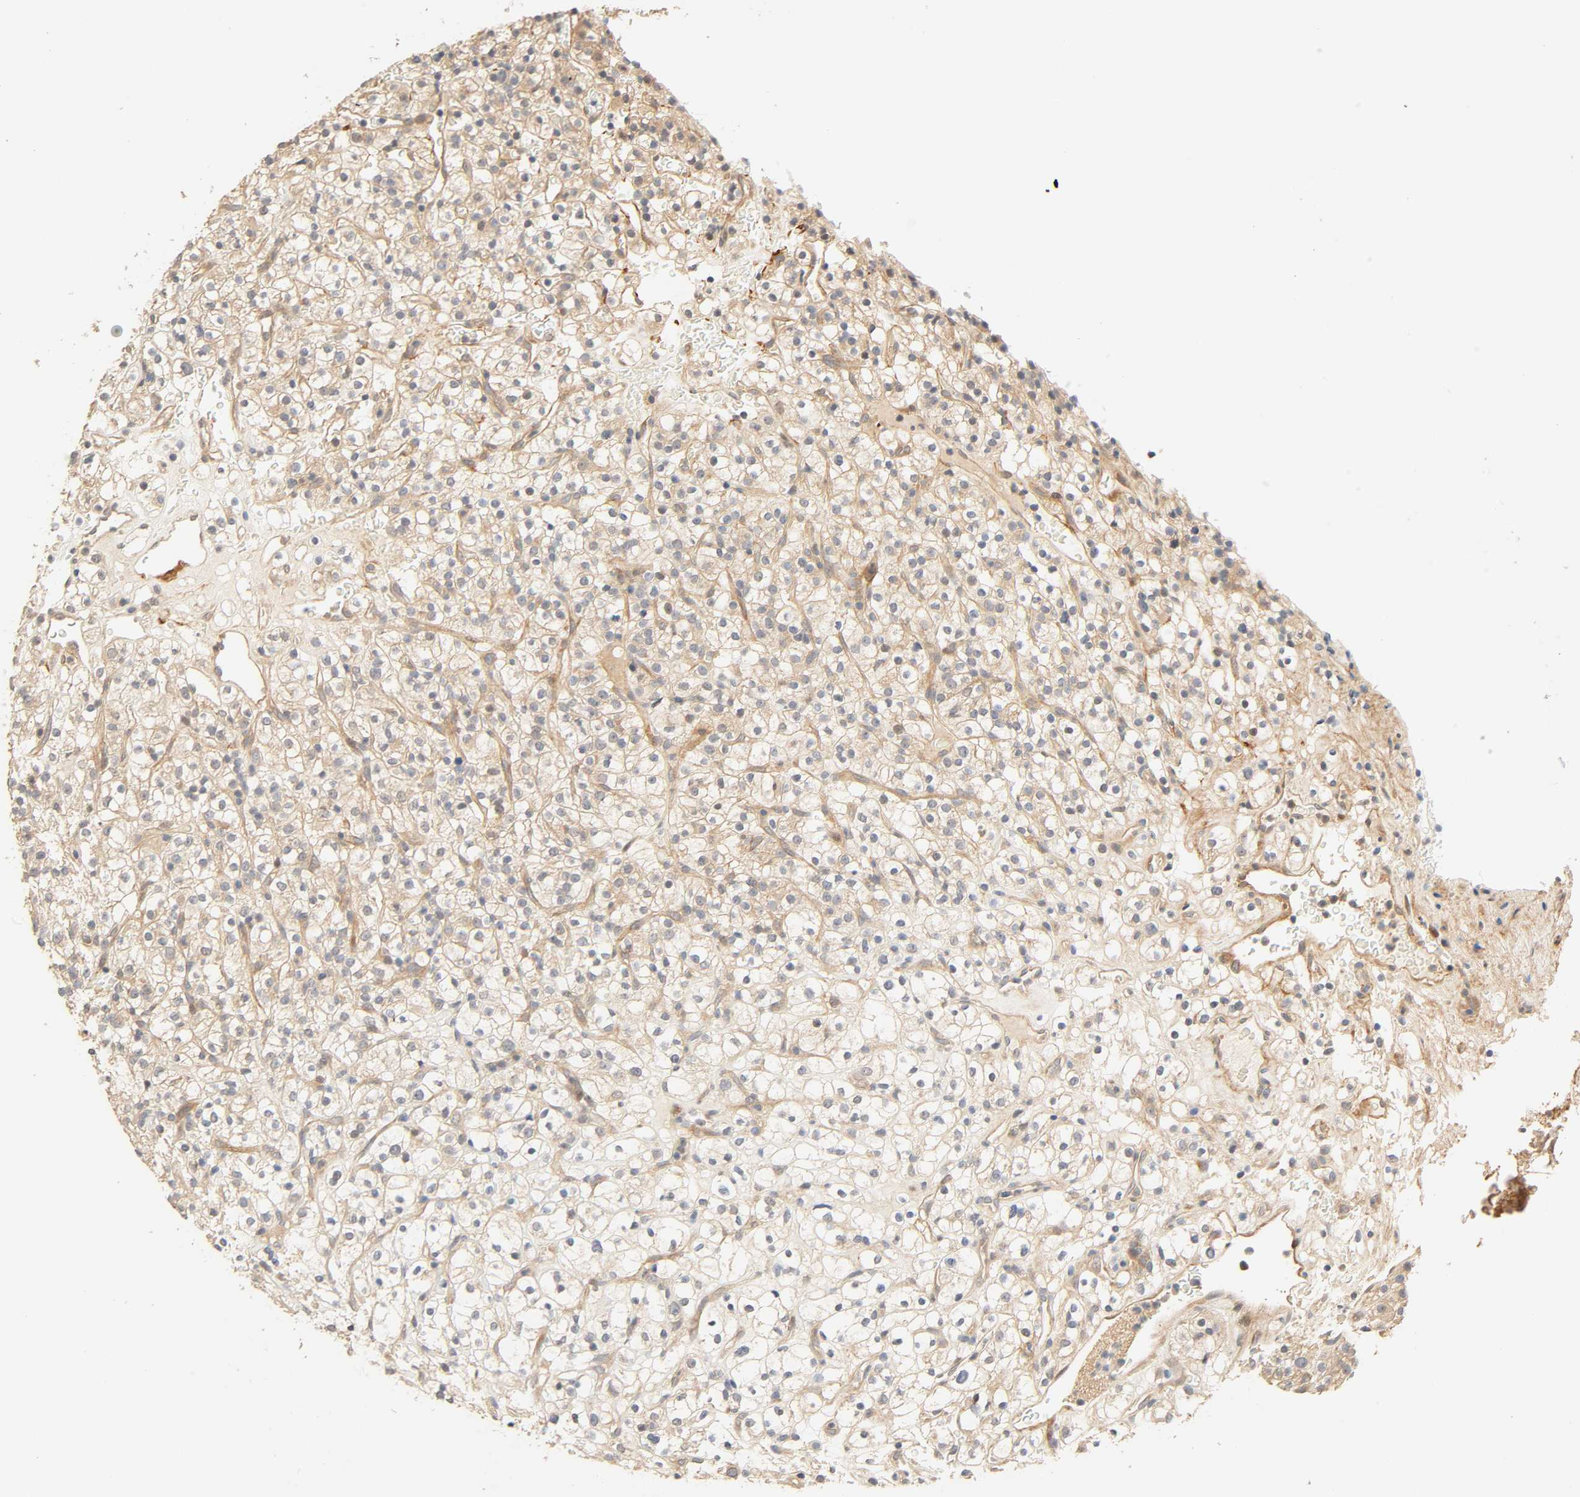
{"staining": {"intensity": "negative", "quantity": "none", "location": "none"}, "tissue": "renal cancer", "cell_type": "Tumor cells", "image_type": "cancer", "snomed": [{"axis": "morphology", "description": "Normal tissue, NOS"}, {"axis": "morphology", "description": "Adenocarcinoma, NOS"}, {"axis": "topography", "description": "Kidney"}], "caption": "Protein analysis of renal adenocarcinoma shows no significant staining in tumor cells.", "gene": "CACNA1G", "patient": {"sex": "female", "age": 72}}